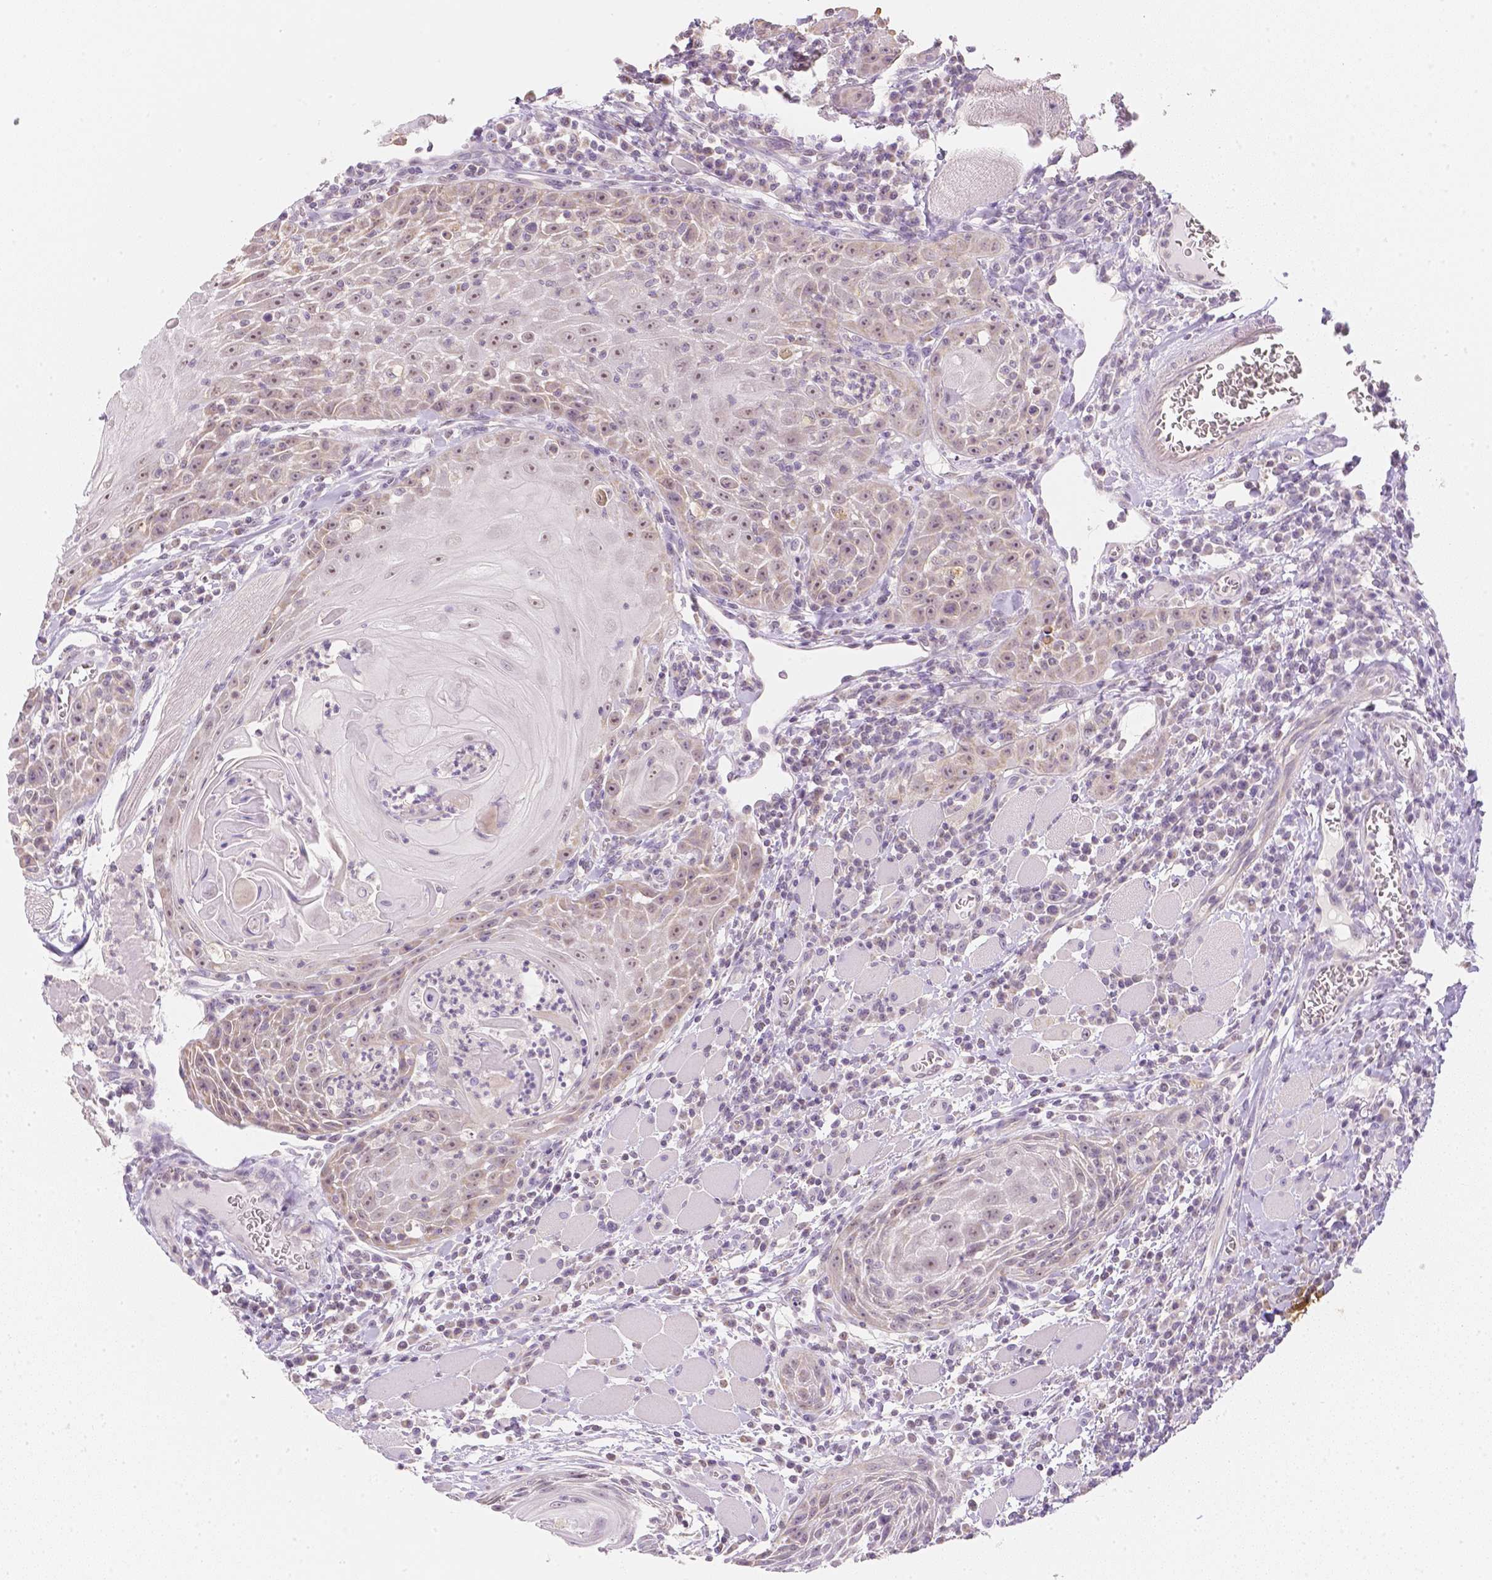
{"staining": {"intensity": "moderate", "quantity": ">75%", "location": "cytoplasmic/membranous,nuclear"}, "tissue": "head and neck cancer", "cell_type": "Tumor cells", "image_type": "cancer", "snomed": [{"axis": "morphology", "description": "Squamous cell carcinoma, NOS"}, {"axis": "topography", "description": "Head-Neck"}], "caption": "DAB immunohistochemical staining of squamous cell carcinoma (head and neck) exhibits moderate cytoplasmic/membranous and nuclear protein positivity in about >75% of tumor cells. (DAB = brown stain, brightfield microscopy at high magnification).", "gene": "NVL", "patient": {"sex": "male", "age": 52}}